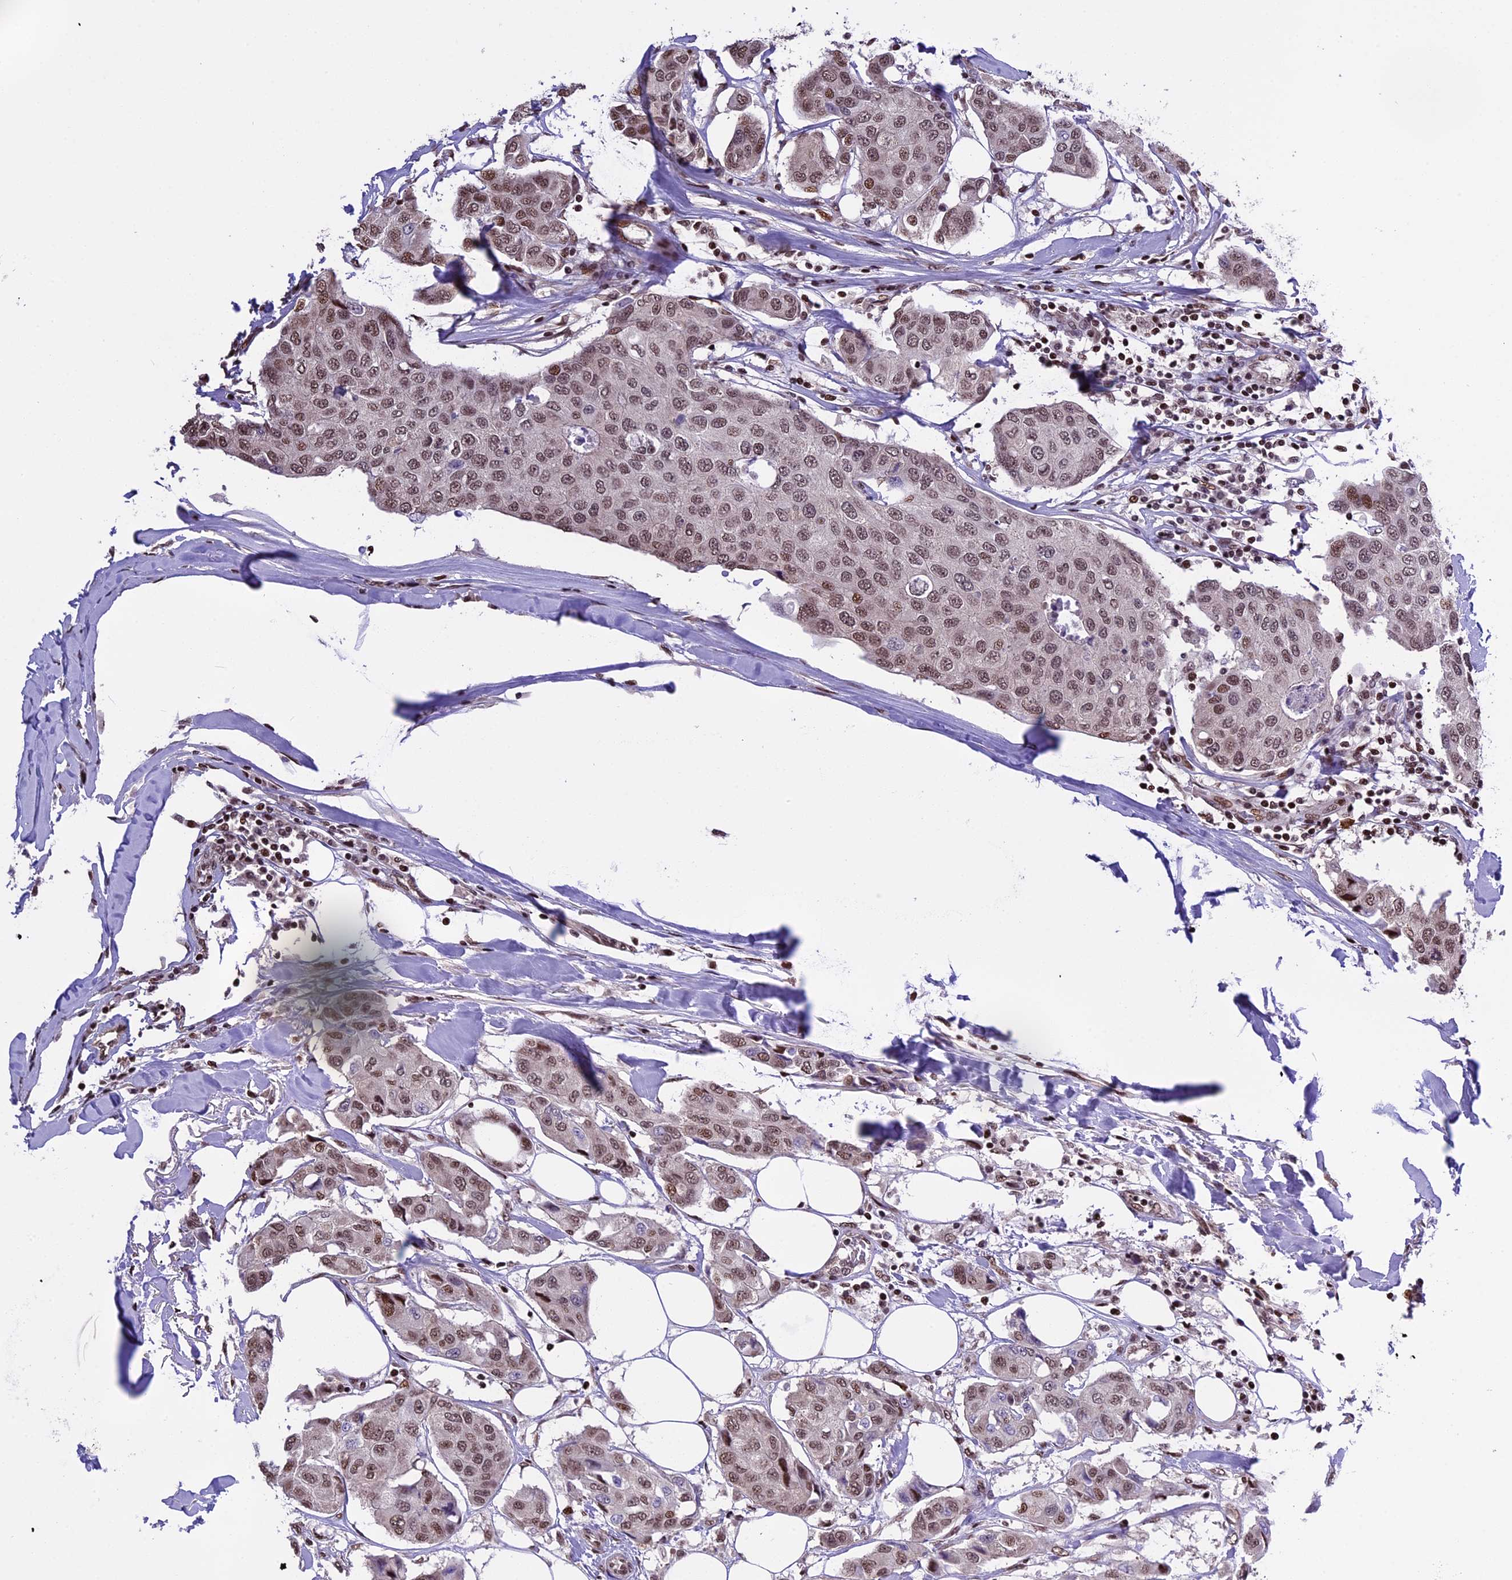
{"staining": {"intensity": "moderate", "quantity": ">75%", "location": "nuclear"}, "tissue": "breast cancer", "cell_type": "Tumor cells", "image_type": "cancer", "snomed": [{"axis": "morphology", "description": "Duct carcinoma"}, {"axis": "topography", "description": "Breast"}], "caption": "Immunohistochemistry micrograph of neoplastic tissue: human breast intraductal carcinoma stained using immunohistochemistry displays medium levels of moderate protein expression localized specifically in the nuclear of tumor cells, appearing as a nuclear brown color.", "gene": "POLR3E", "patient": {"sex": "female", "age": 80}}